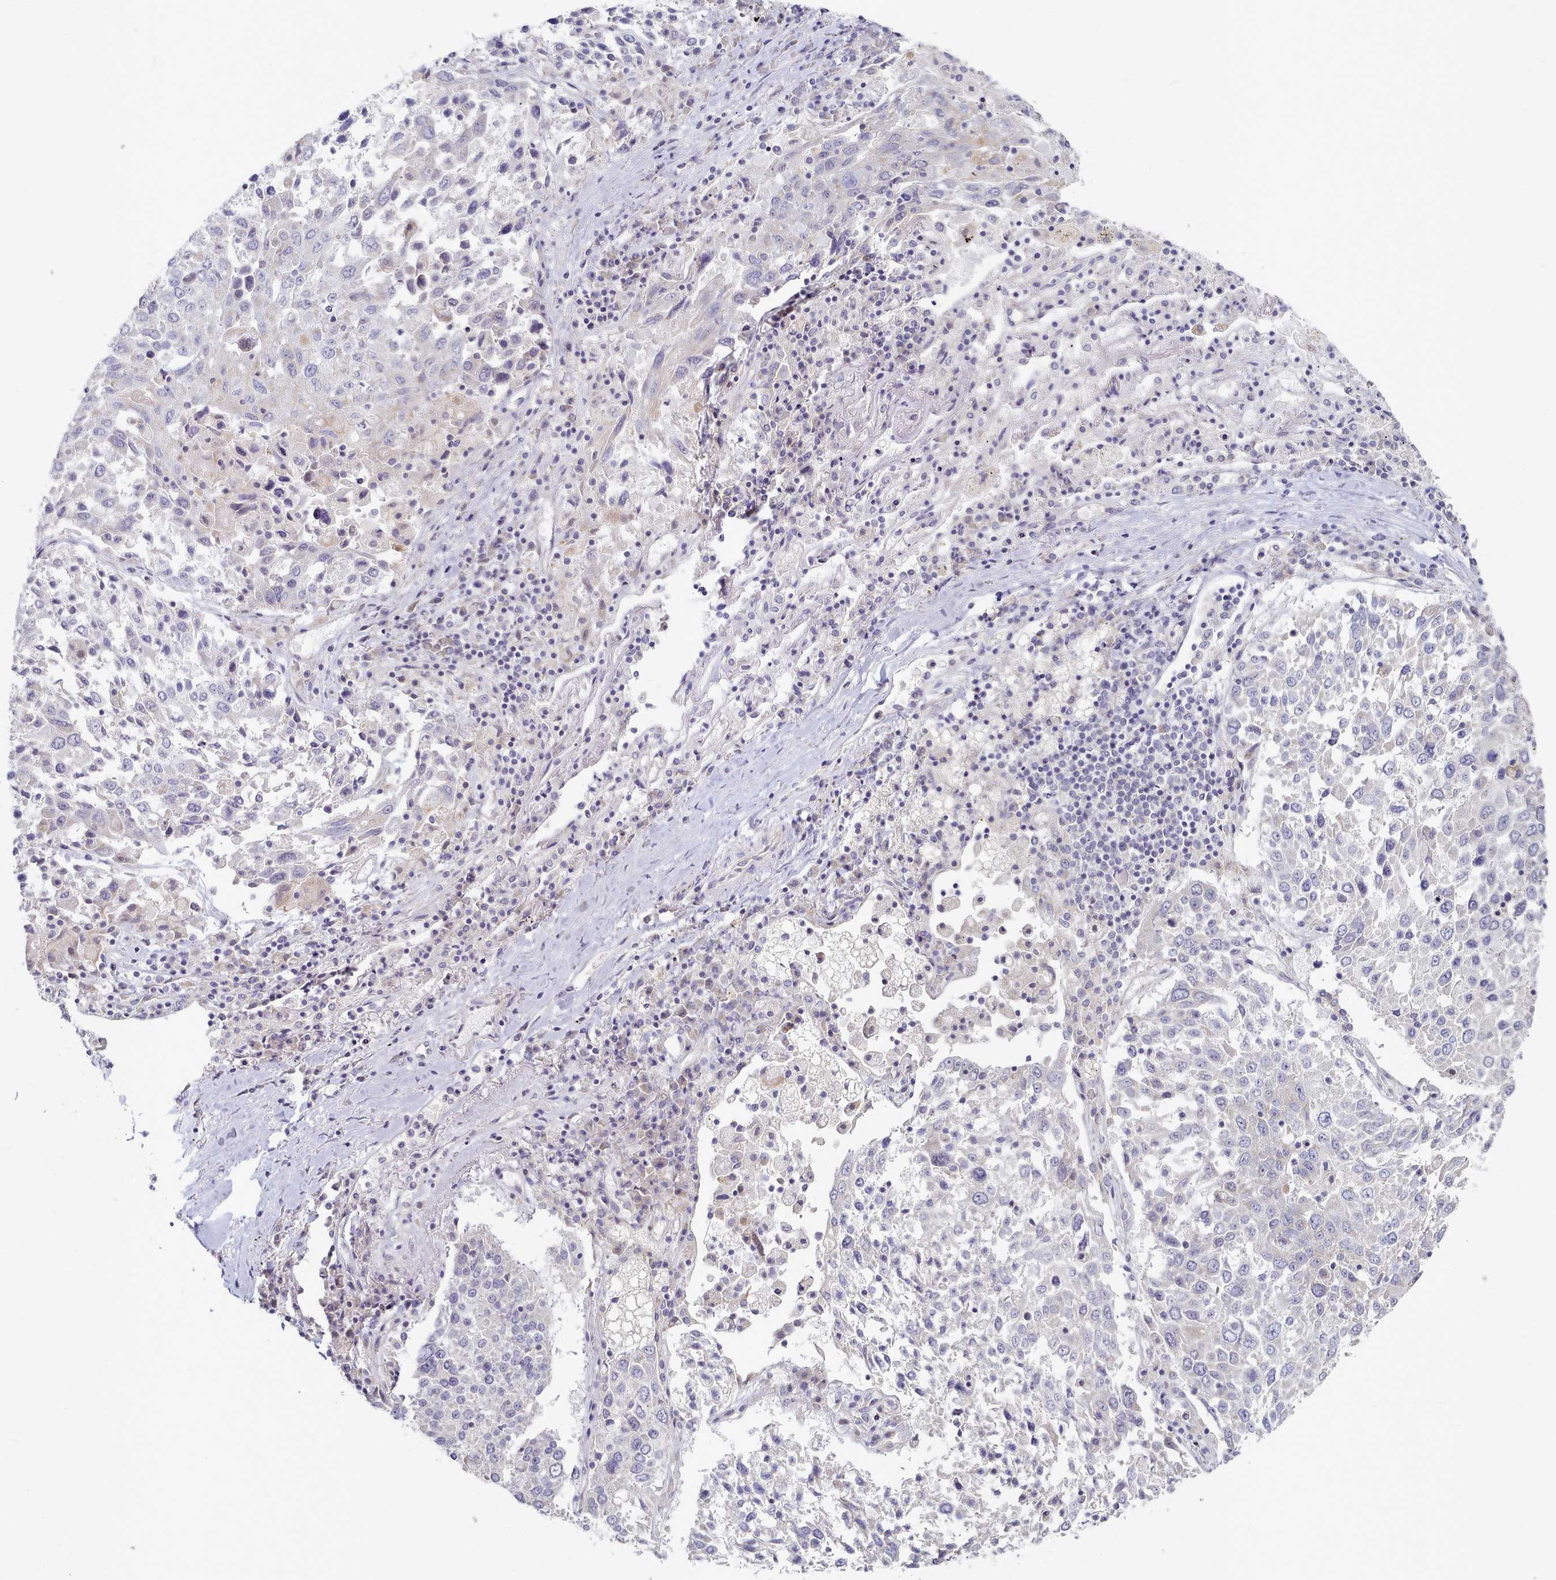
{"staining": {"intensity": "negative", "quantity": "none", "location": "none"}, "tissue": "lung cancer", "cell_type": "Tumor cells", "image_type": "cancer", "snomed": [{"axis": "morphology", "description": "Squamous cell carcinoma, NOS"}, {"axis": "topography", "description": "Lung"}], "caption": "The photomicrograph exhibits no staining of tumor cells in lung squamous cell carcinoma.", "gene": "TYW1B", "patient": {"sex": "male", "age": 65}}